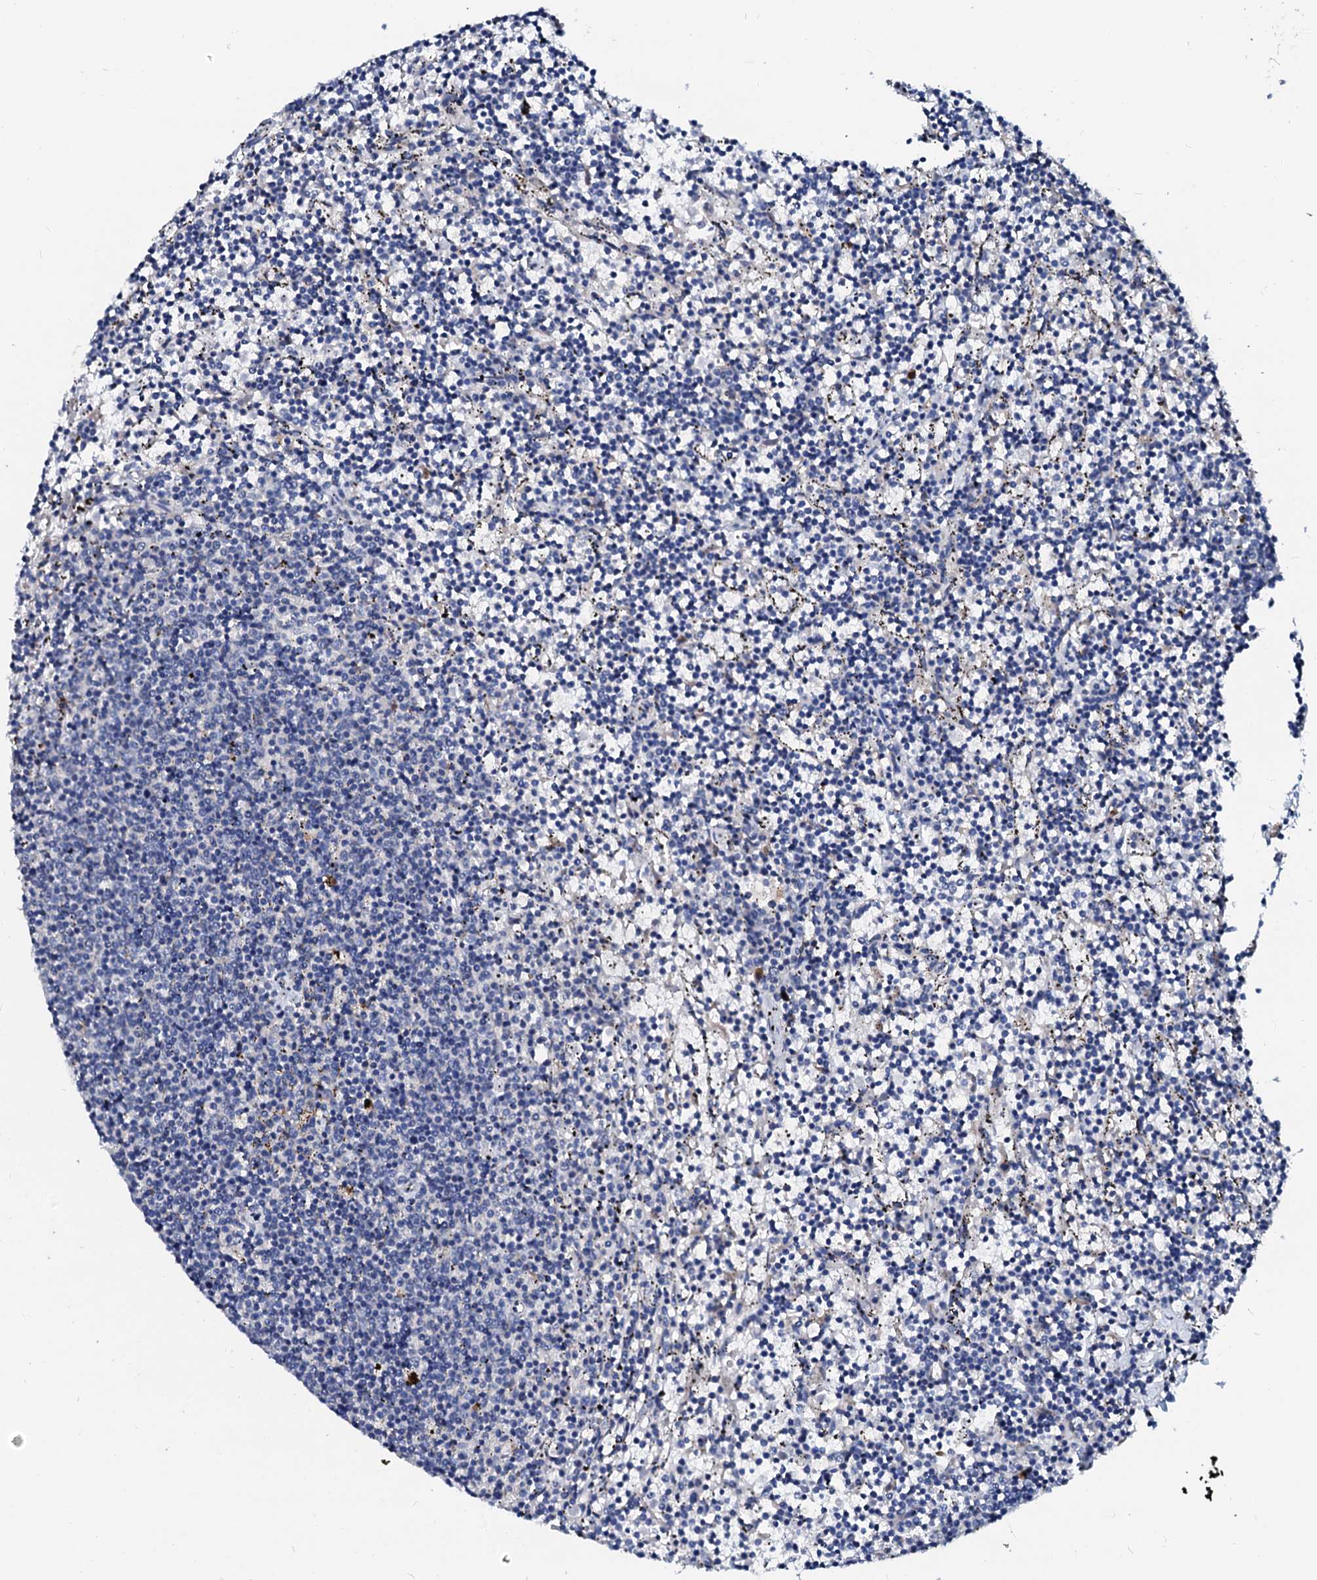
{"staining": {"intensity": "negative", "quantity": "none", "location": "none"}, "tissue": "lymphoma", "cell_type": "Tumor cells", "image_type": "cancer", "snomed": [{"axis": "morphology", "description": "Malignant lymphoma, non-Hodgkin's type, Low grade"}, {"axis": "topography", "description": "Spleen"}], "caption": "This micrograph is of low-grade malignant lymphoma, non-Hodgkin's type stained with immunohistochemistry (IHC) to label a protein in brown with the nuclei are counter-stained blue. There is no positivity in tumor cells.", "gene": "LMAN1", "patient": {"sex": "female", "age": 50}}